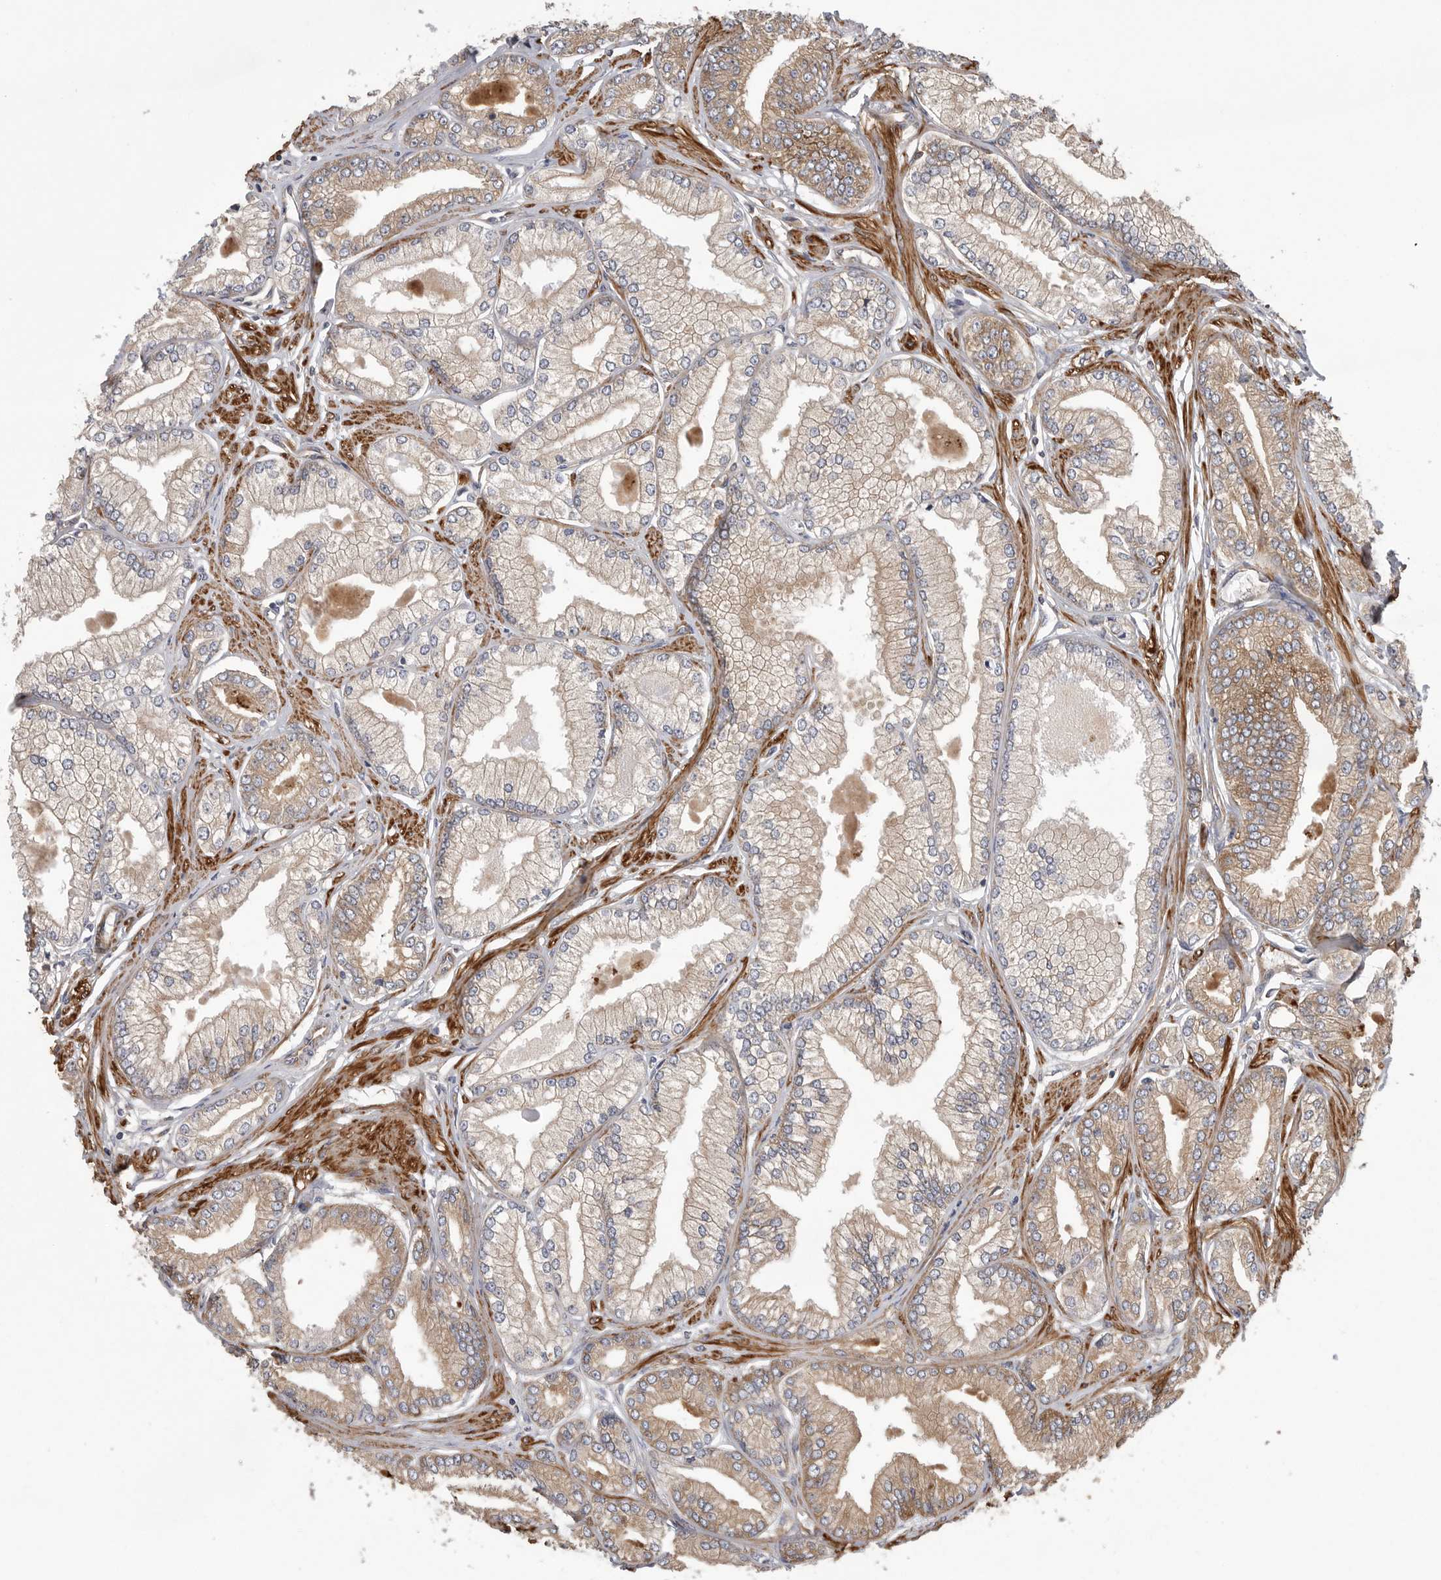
{"staining": {"intensity": "moderate", "quantity": ">75%", "location": "cytoplasmic/membranous"}, "tissue": "prostate cancer", "cell_type": "Tumor cells", "image_type": "cancer", "snomed": [{"axis": "morphology", "description": "Adenocarcinoma, Low grade"}, {"axis": "topography", "description": "Prostate"}], "caption": "Immunohistochemistry micrograph of neoplastic tissue: adenocarcinoma (low-grade) (prostate) stained using immunohistochemistry (IHC) demonstrates medium levels of moderate protein expression localized specifically in the cytoplasmic/membranous of tumor cells, appearing as a cytoplasmic/membranous brown color.", "gene": "OXR1", "patient": {"sex": "male", "age": 52}}